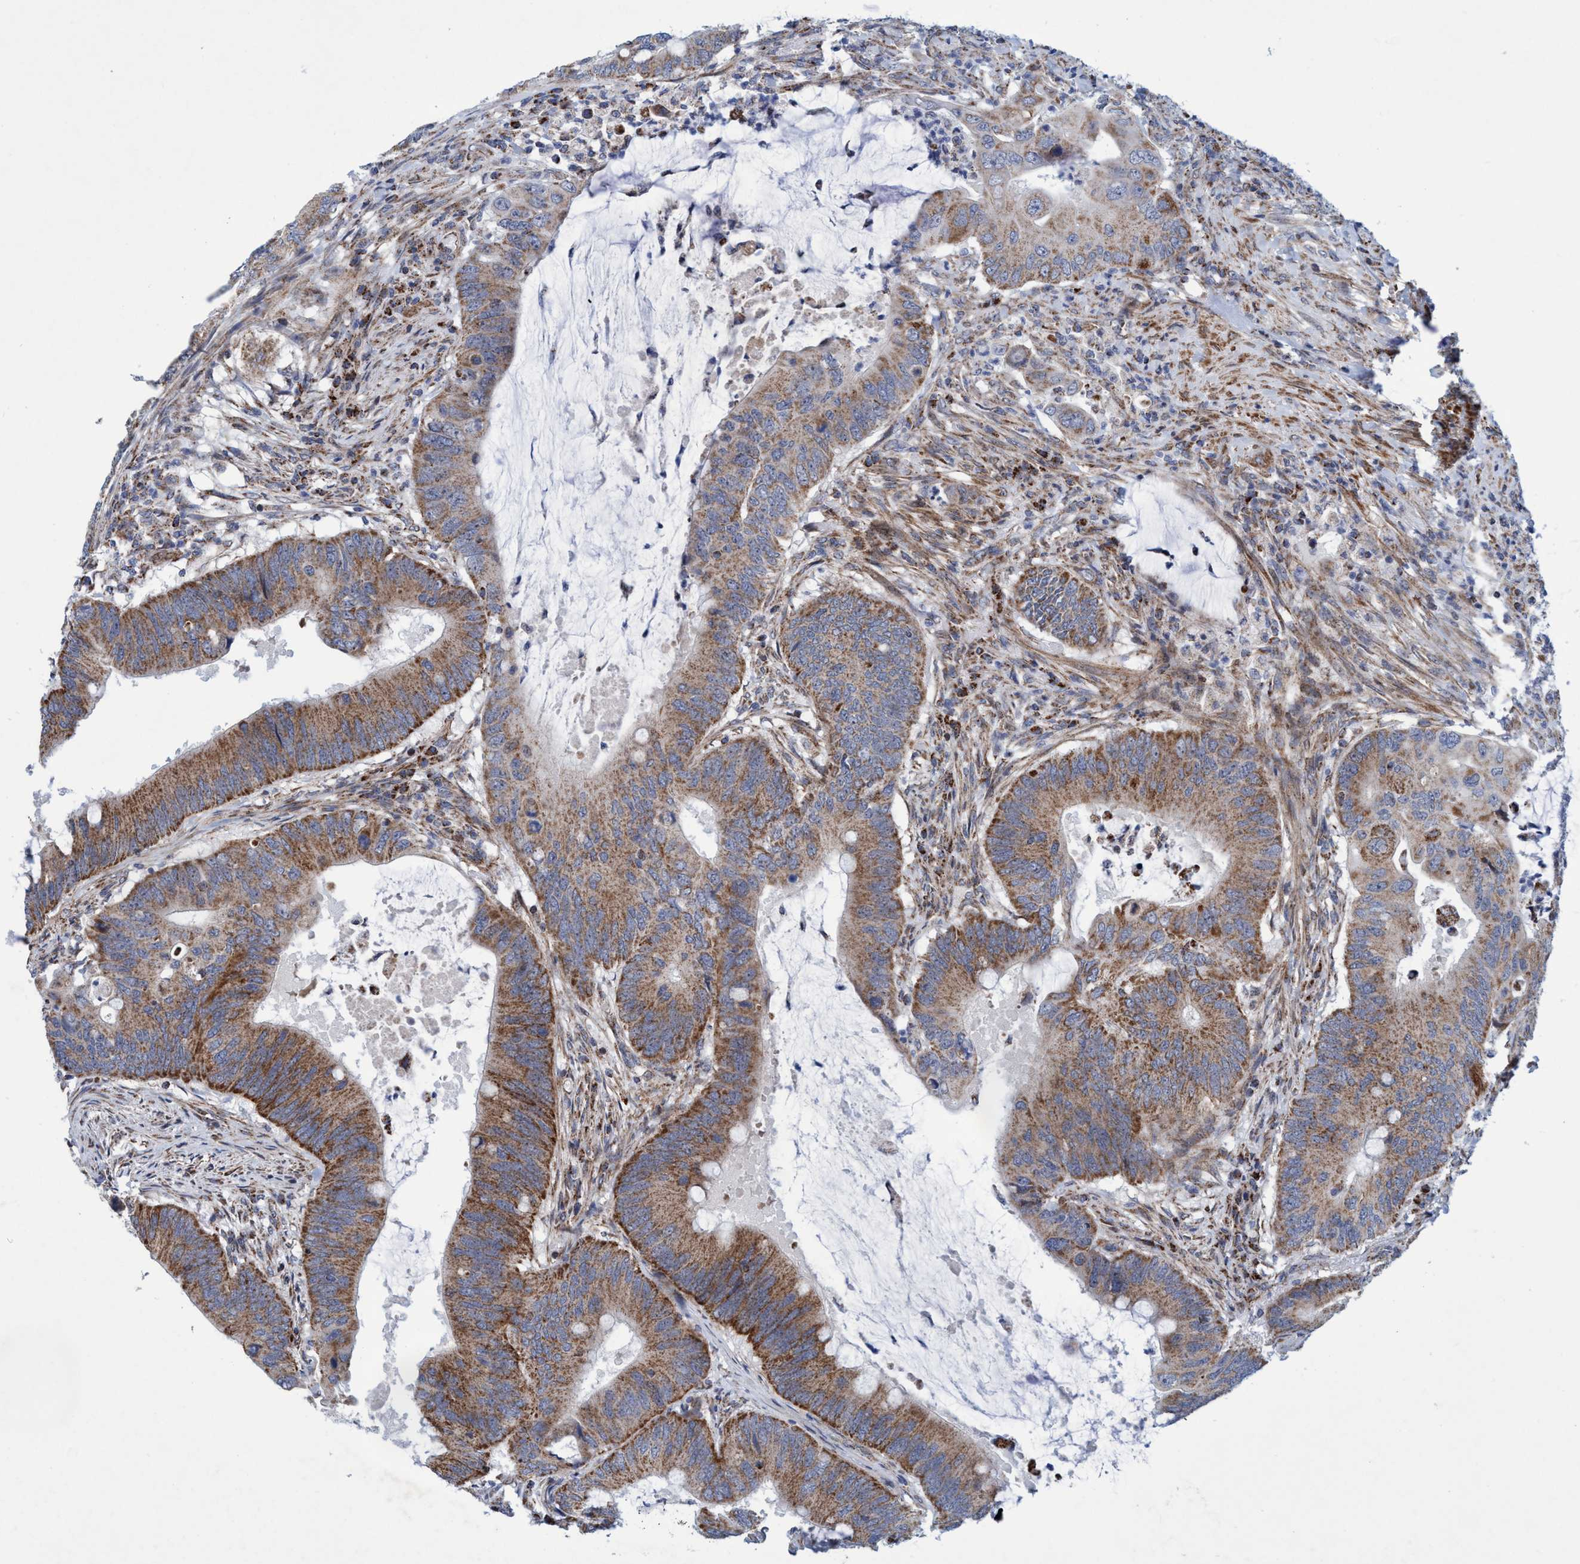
{"staining": {"intensity": "moderate", "quantity": ">75%", "location": "cytoplasmic/membranous"}, "tissue": "colorectal cancer", "cell_type": "Tumor cells", "image_type": "cancer", "snomed": [{"axis": "morphology", "description": "Adenocarcinoma, NOS"}, {"axis": "topography", "description": "Colon"}], "caption": "Protein staining exhibits moderate cytoplasmic/membranous positivity in about >75% of tumor cells in colorectal cancer.", "gene": "POLR1F", "patient": {"sex": "male", "age": 71}}